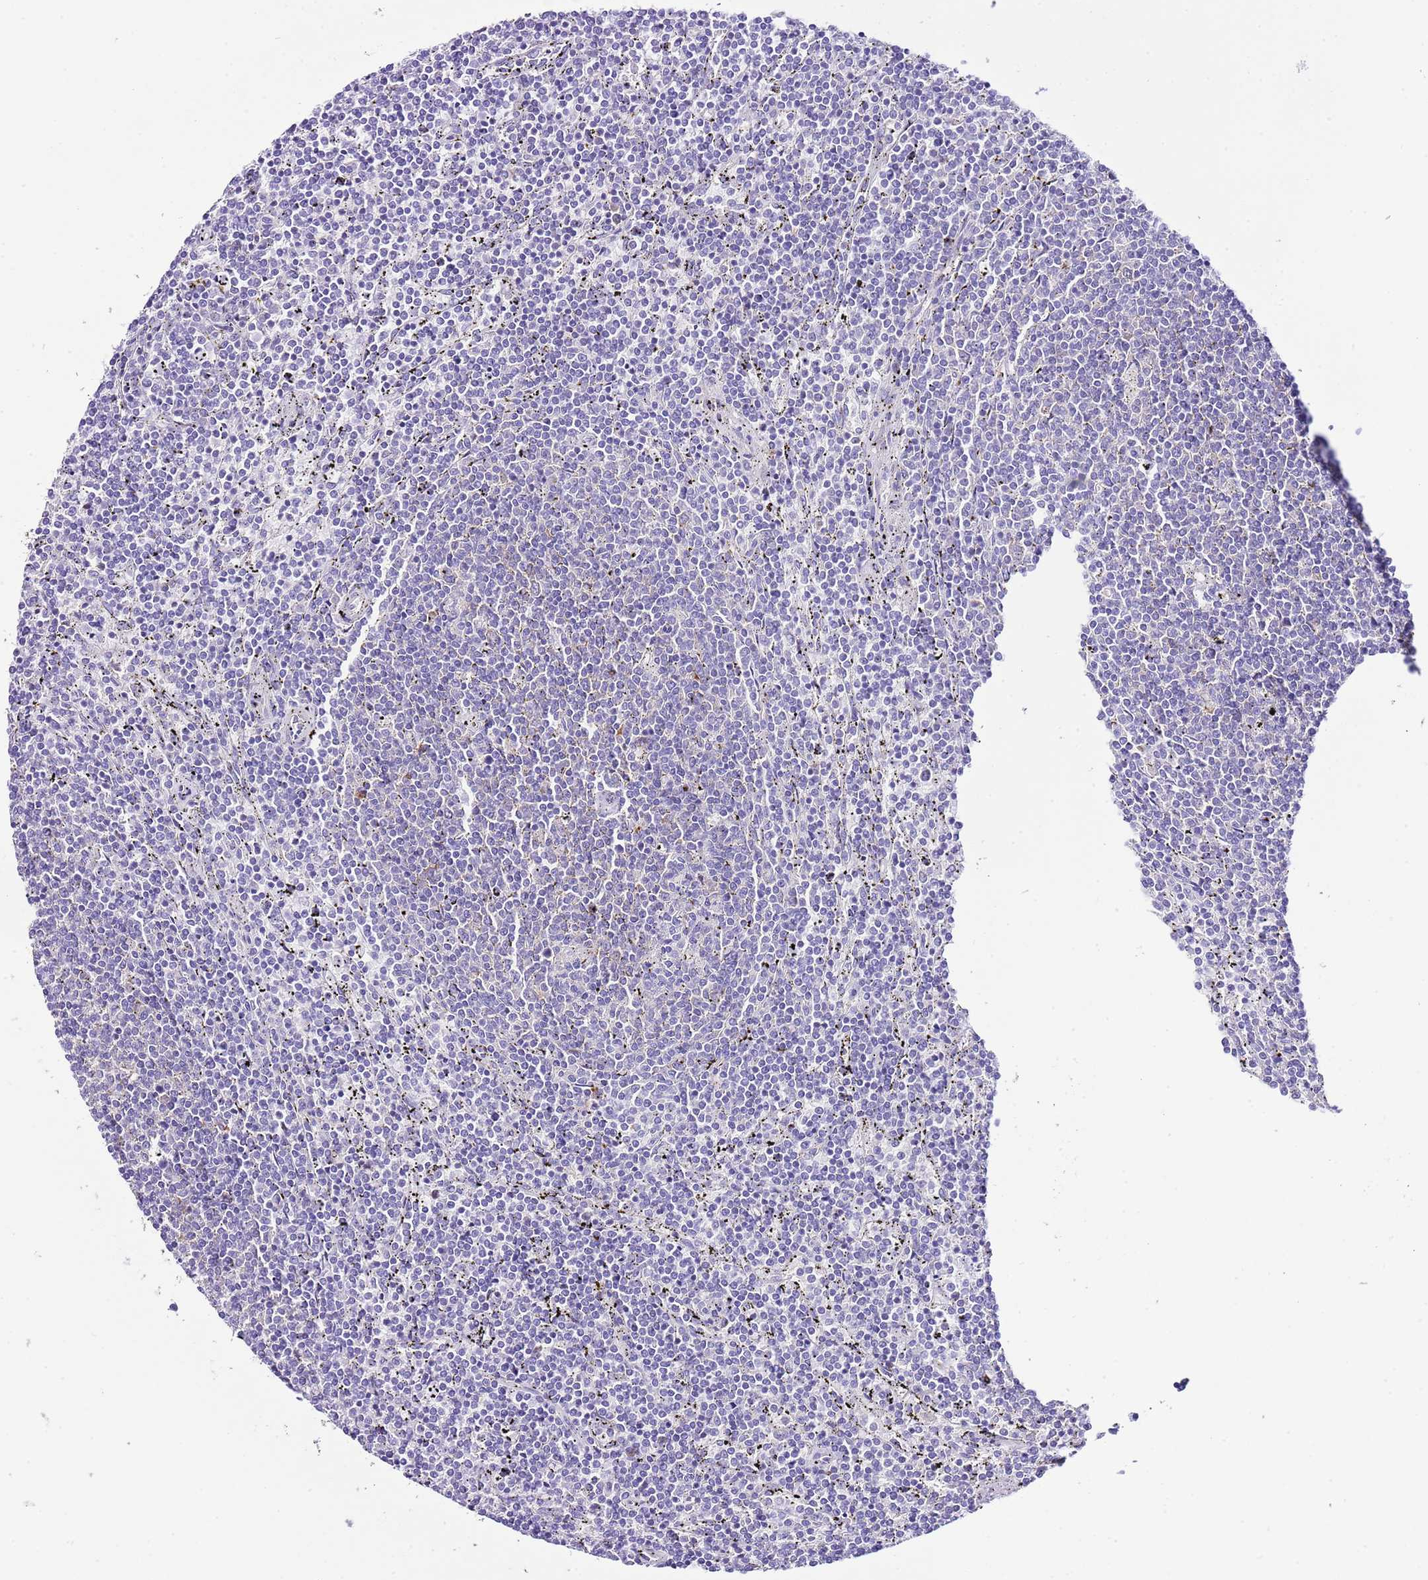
{"staining": {"intensity": "negative", "quantity": "none", "location": "none"}, "tissue": "lymphoma", "cell_type": "Tumor cells", "image_type": "cancer", "snomed": [{"axis": "morphology", "description": "Malignant lymphoma, non-Hodgkin's type, Low grade"}, {"axis": "topography", "description": "Spleen"}], "caption": "Immunohistochemical staining of human low-grade malignant lymphoma, non-Hodgkin's type shows no significant staining in tumor cells.", "gene": "RPS10", "patient": {"sex": "female", "age": 50}}